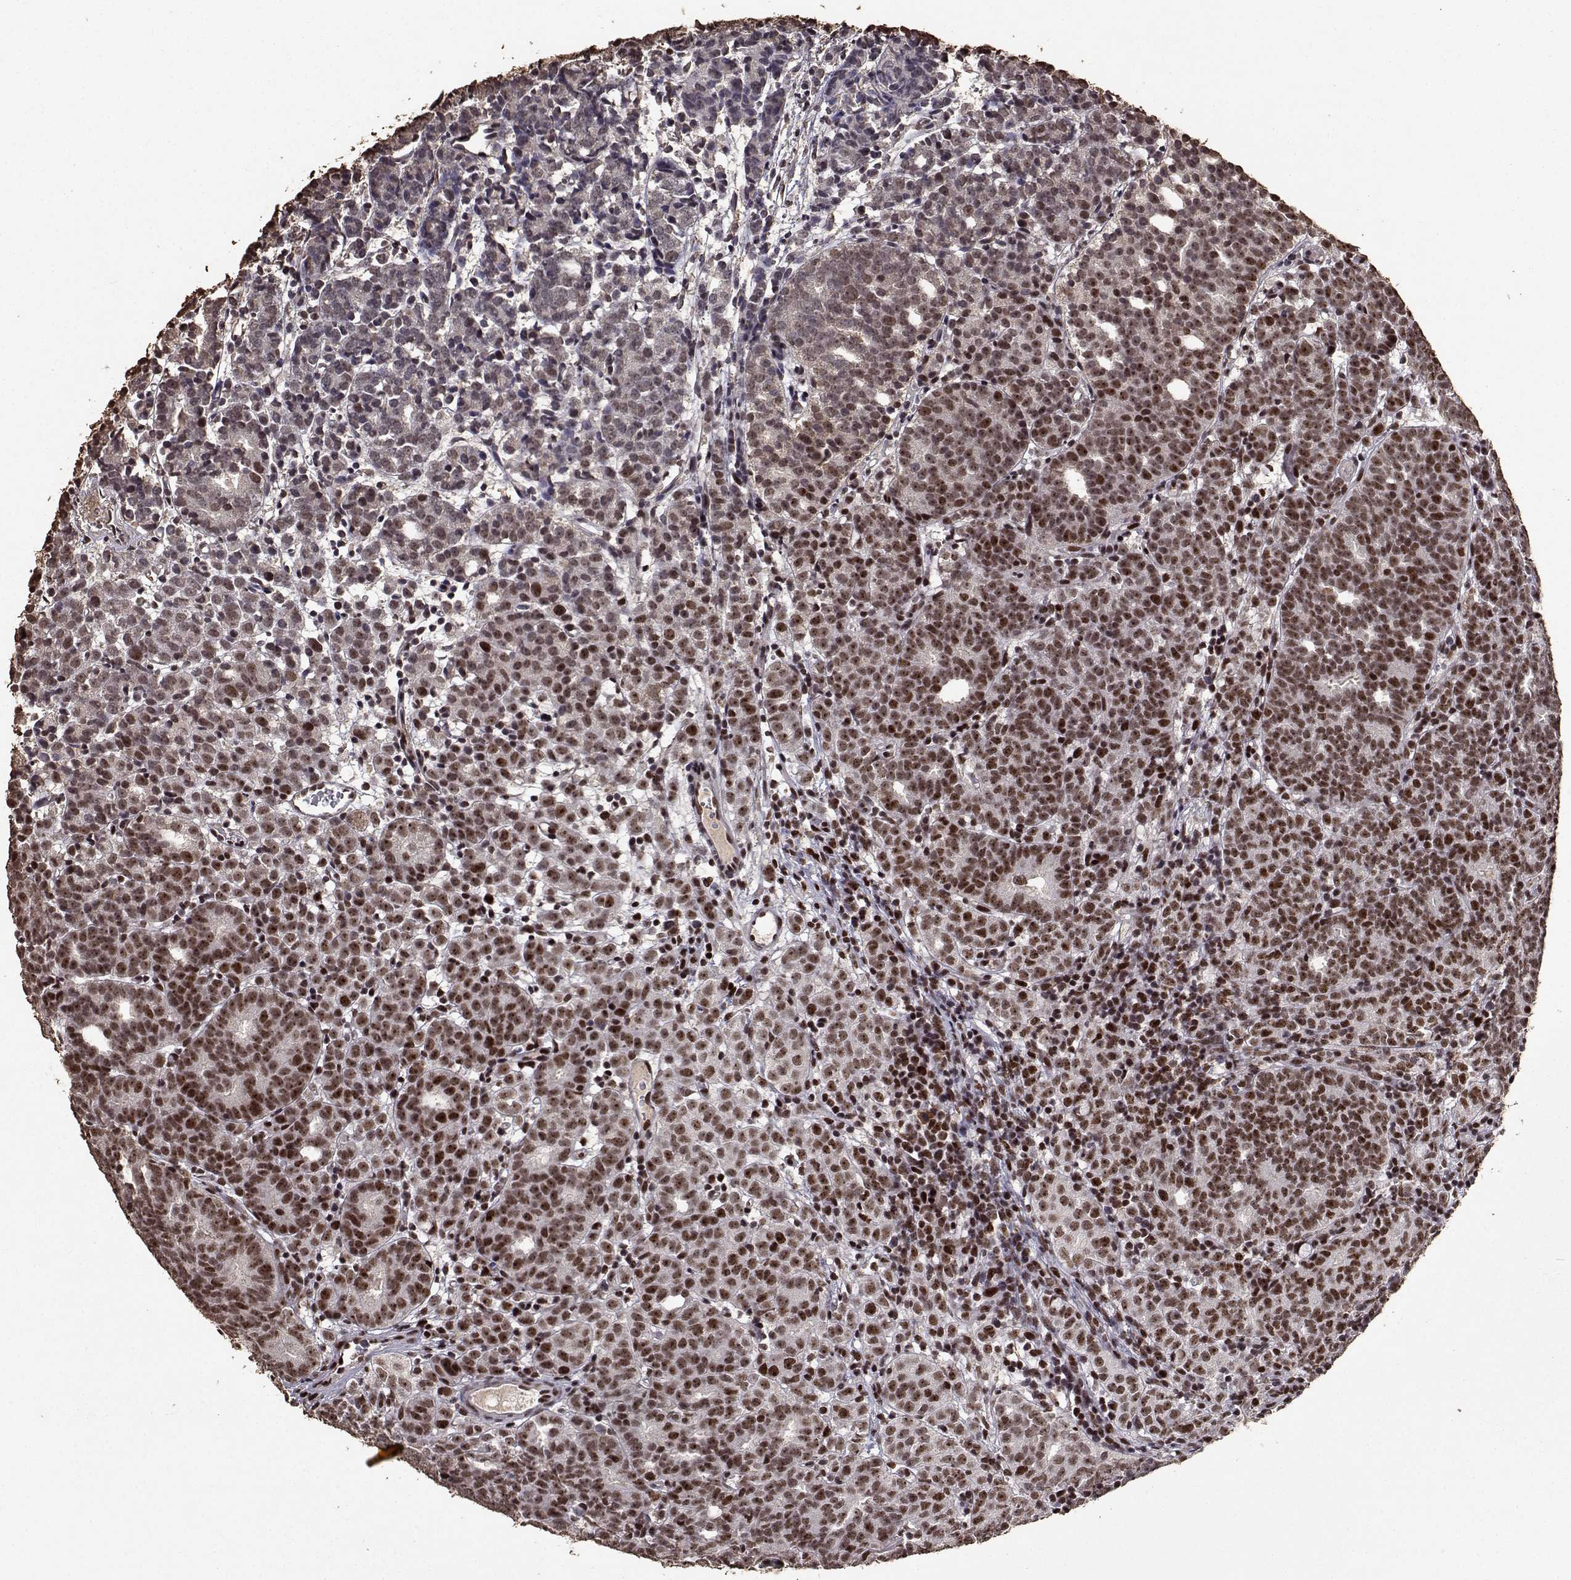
{"staining": {"intensity": "moderate", "quantity": ">75%", "location": "nuclear"}, "tissue": "prostate cancer", "cell_type": "Tumor cells", "image_type": "cancer", "snomed": [{"axis": "morphology", "description": "Adenocarcinoma, High grade"}, {"axis": "topography", "description": "Prostate"}], "caption": "Human prostate high-grade adenocarcinoma stained with a protein marker exhibits moderate staining in tumor cells.", "gene": "TOE1", "patient": {"sex": "male", "age": 53}}